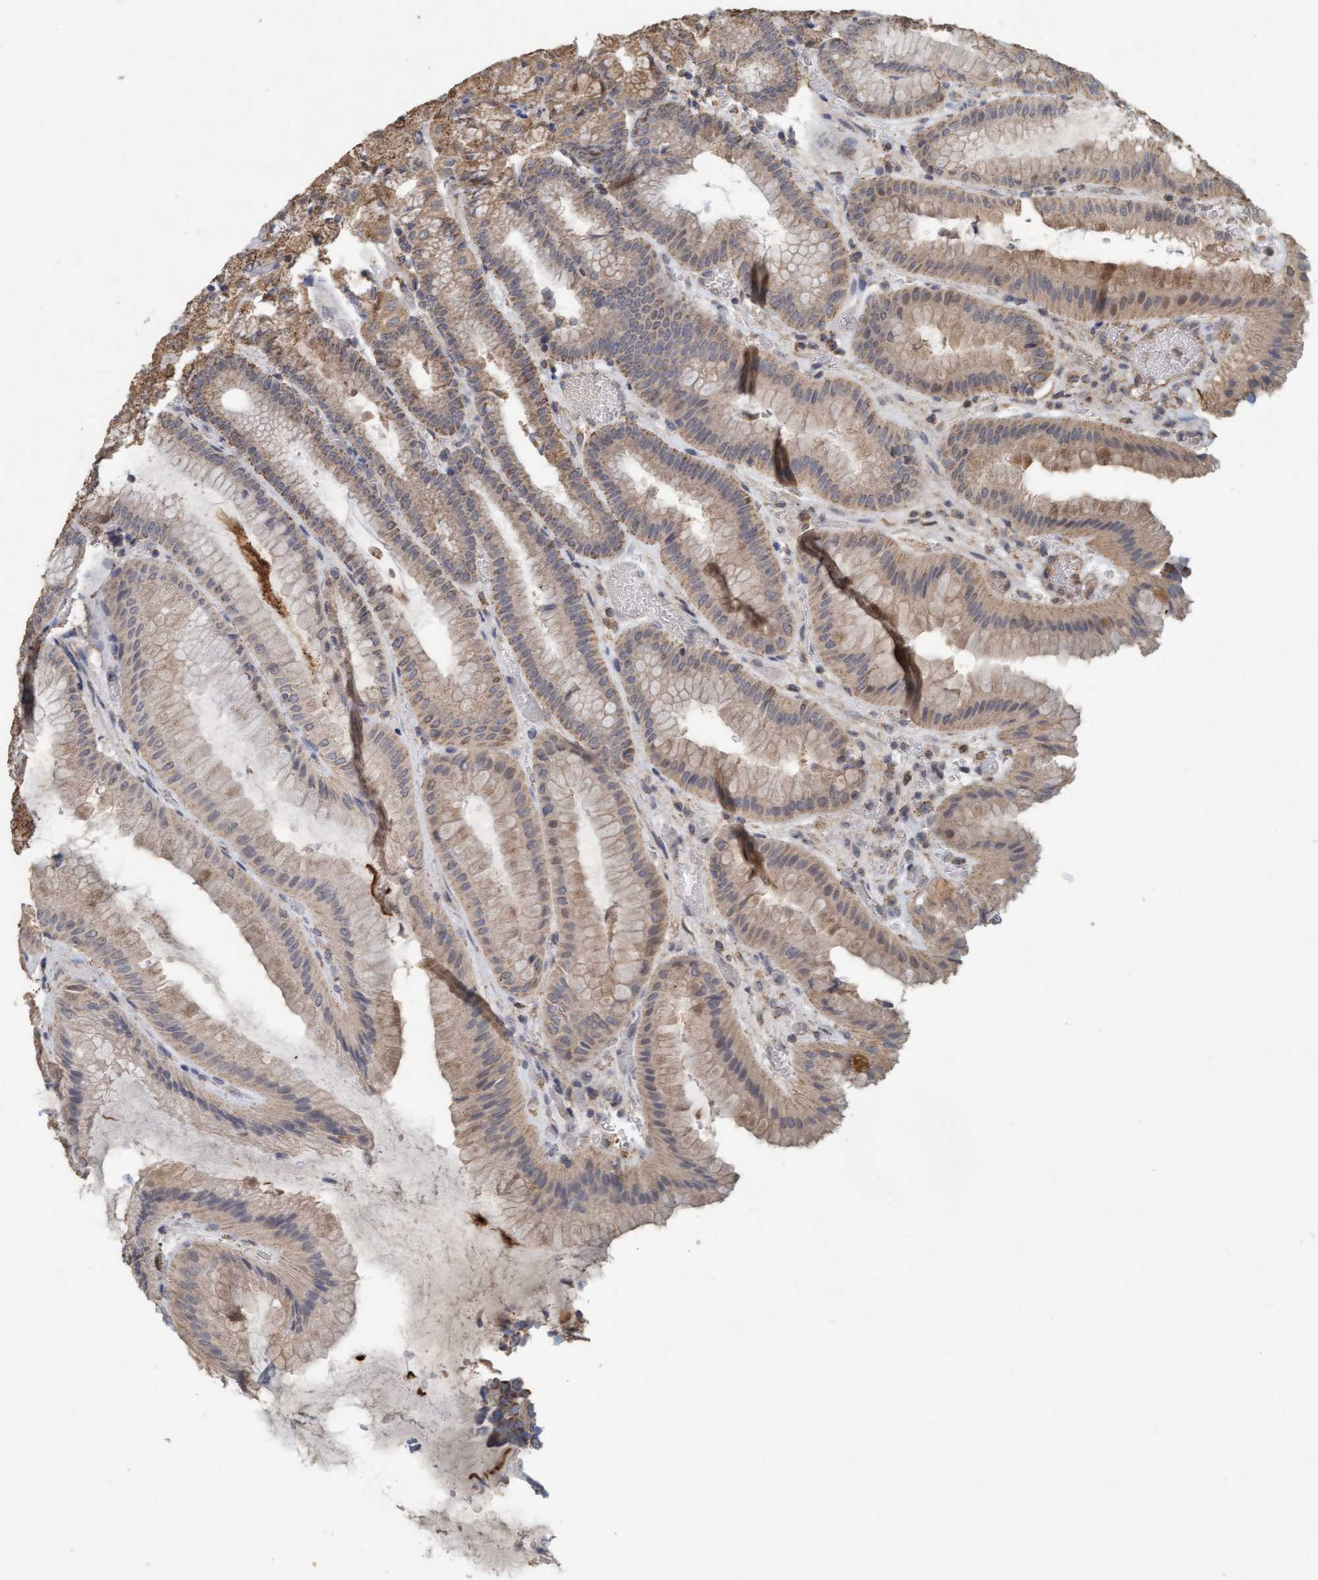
{"staining": {"intensity": "moderate", "quantity": ">75%", "location": "cytoplasmic/membranous"}, "tissue": "stomach", "cell_type": "Glandular cells", "image_type": "normal", "snomed": [{"axis": "morphology", "description": "Normal tissue, NOS"}, {"axis": "morphology", "description": "Carcinoid, malignant, NOS"}, {"axis": "topography", "description": "Stomach, upper"}], "caption": "Glandular cells exhibit medium levels of moderate cytoplasmic/membranous staining in approximately >75% of cells in normal stomach. (brown staining indicates protein expression, while blue staining denotes nuclei).", "gene": "VSIG8", "patient": {"sex": "male", "age": 39}}